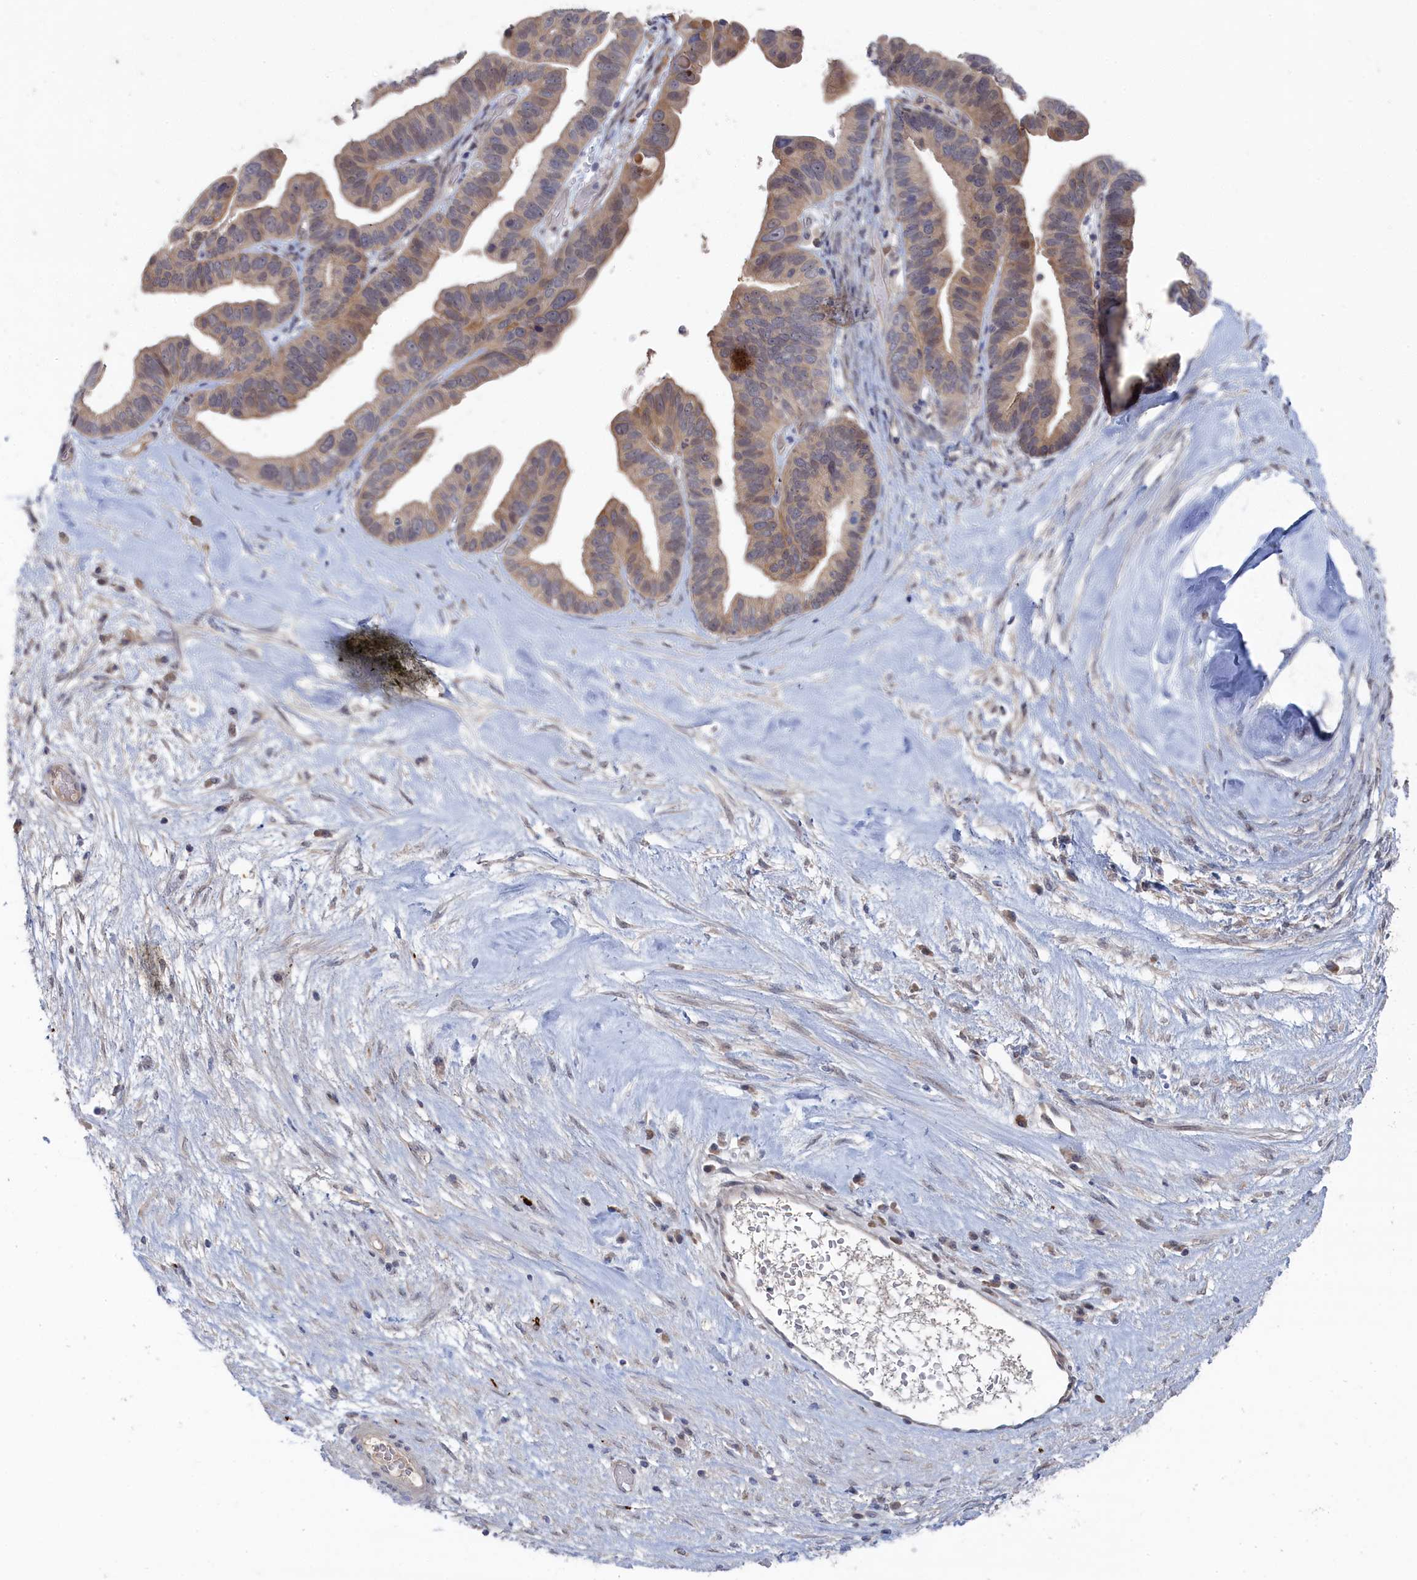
{"staining": {"intensity": "weak", "quantity": "25%-75%", "location": "cytoplasmic/membranous"}, "tissue": "ovarian cancer", "cell_type": "Tumor cells", "image_type": "cancer", "snomed": [{"axis": "morphology", "description": "Cystadenocarcinoma, serous, NOS"}, {"axis": "topography", "description": "Ovary"}], "caption": "Brown immunohistochemical staining in human ovarian cancer shows weak cytoplasmic/membranous expression in approximately 25%-75% of tumor cells. The staining was performed using DAB to visualize the protein expression in brown, while the nuclei were stained in blue with hematoxylin (Magnification: 20x).", "gene": "IRGQ", "patient": {"sex": "female", "age": 56}}